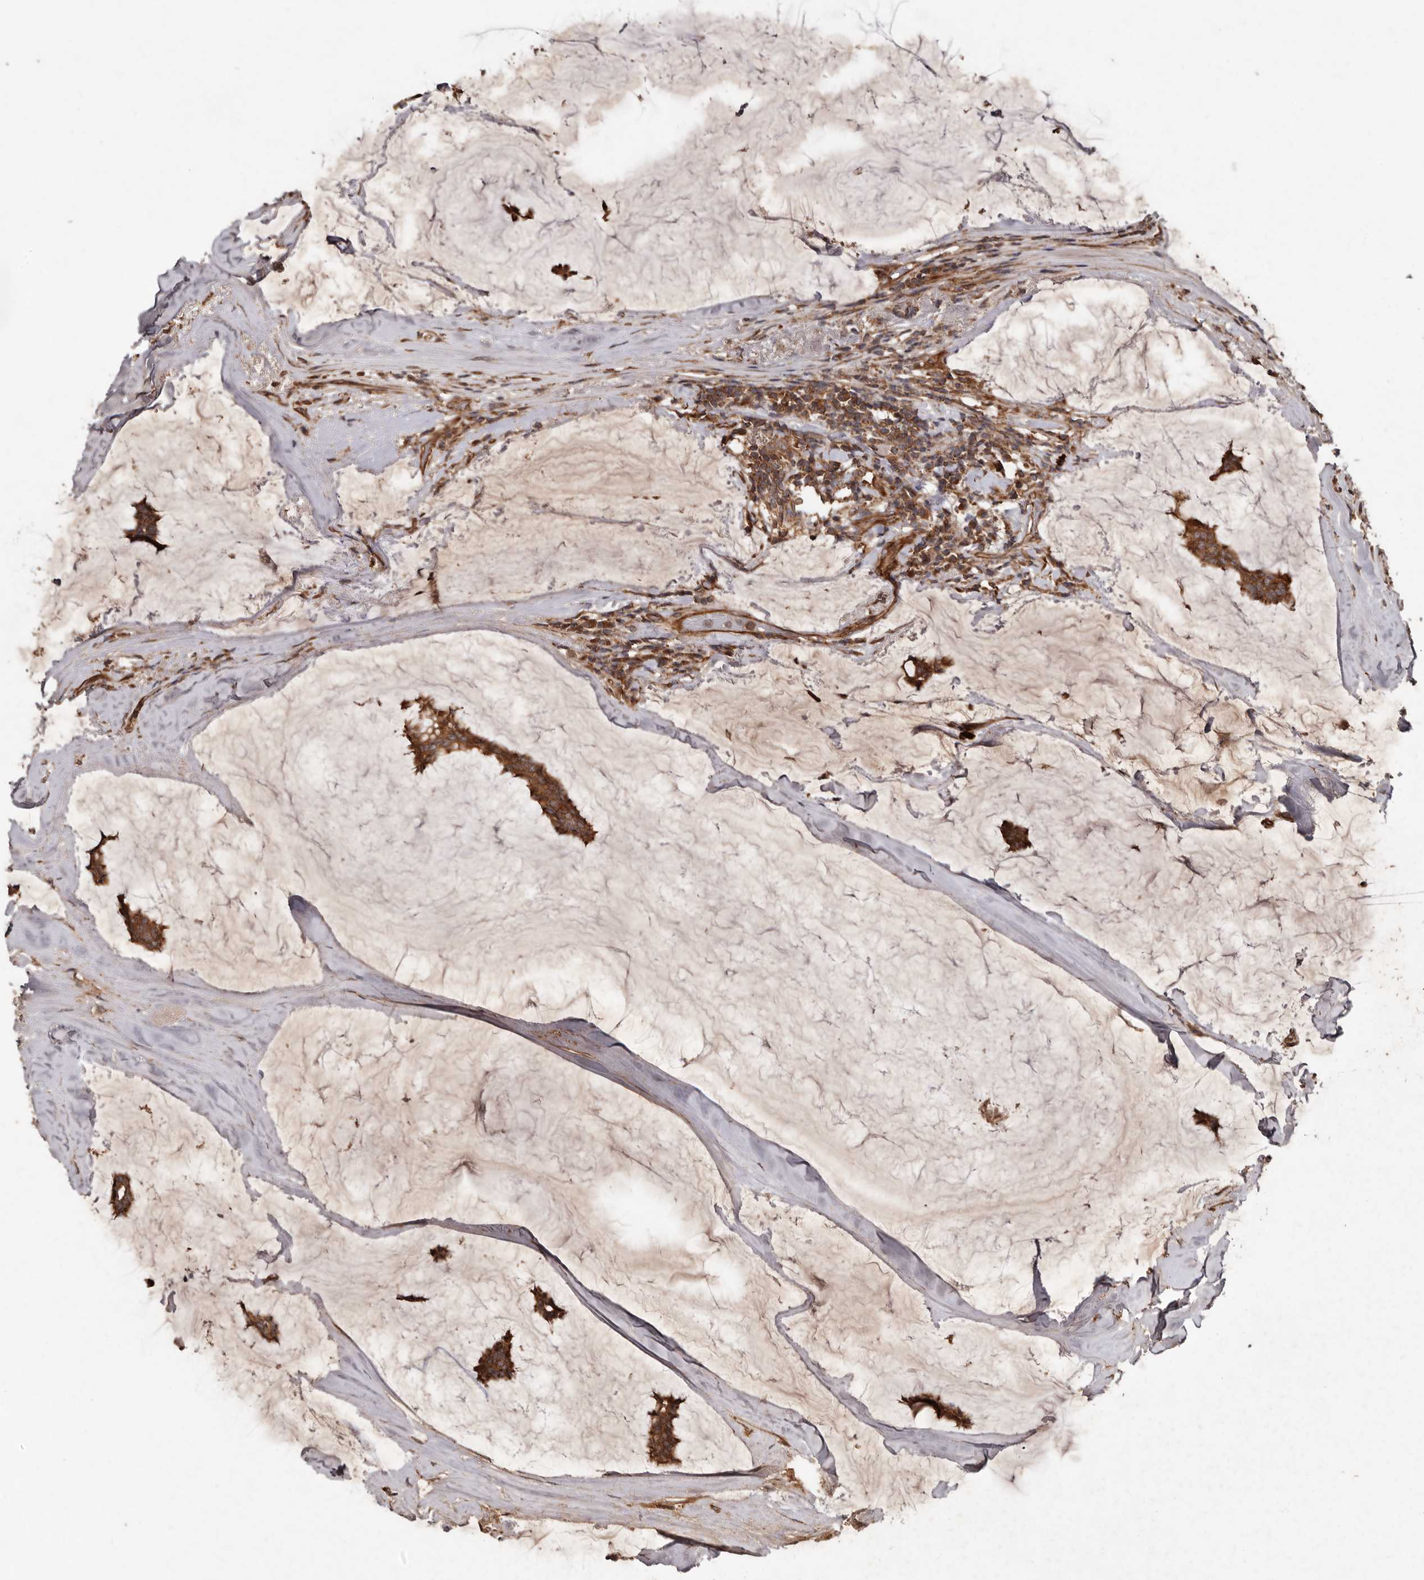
{"staining": {"intensity": "moderate", "quantity": ">75%", "location": "cytoplasmic/membranous"}, "tissue": "breast cancer", "cell_type": "Tumor cells", "image_type": "cancer", "snomed": [{"axis": "morphology", "description": "Duct carcinoma"}, {"axis": "topography", "description": "Breast"}], "caption": "Immunohistochemical staining of breast infiltrating ductal carcinoma reveals medium levels of moderate cytoplasmic/membranous staining in approximately >75% of tumor cells.", "gene": "STK36", "patient": {"sex": "female", "age": 93}}